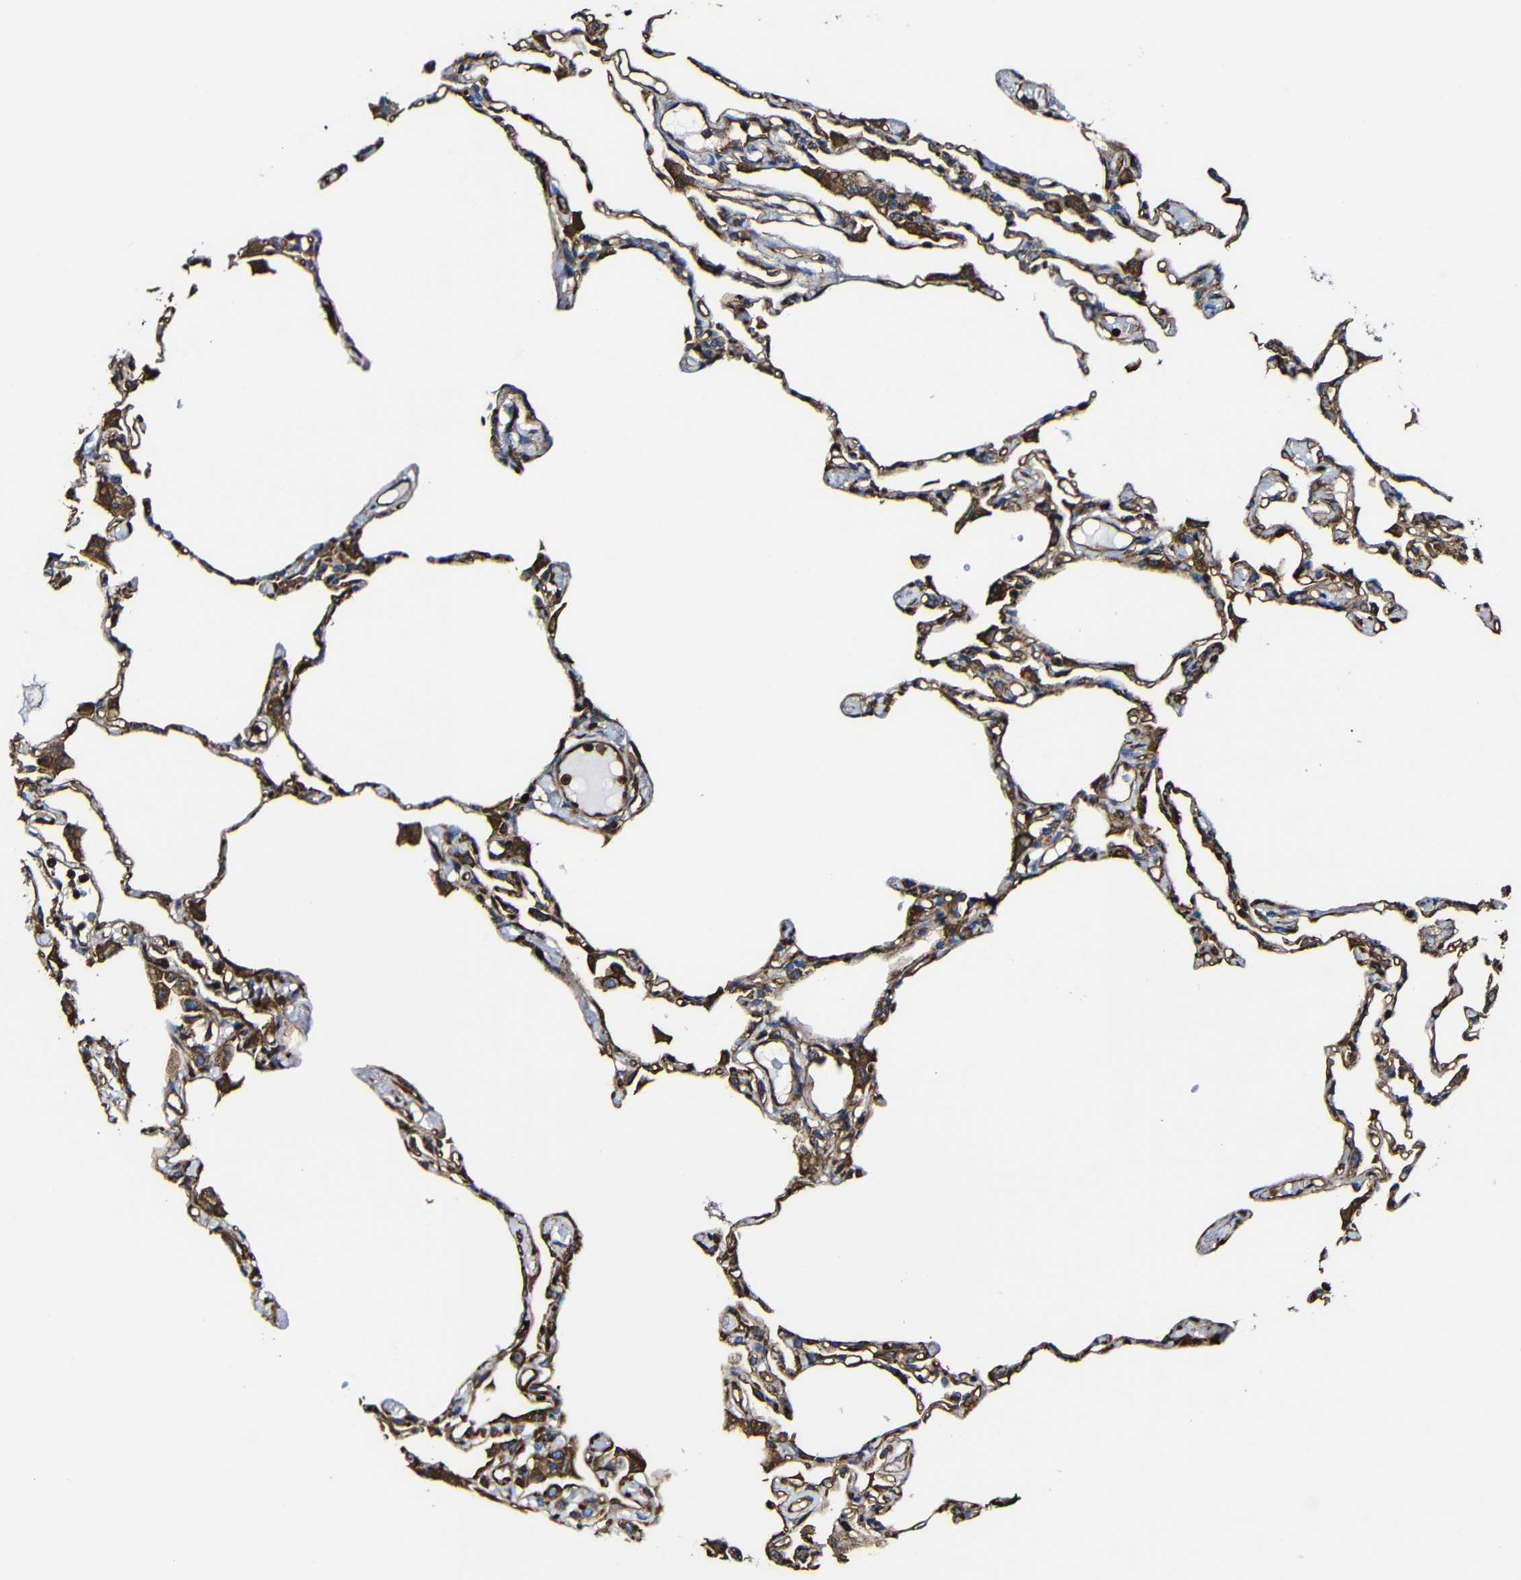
{"staining": {"intensity": "strong", "quantity": ">75%", "location": "cytoplasmic/membranous"}, "tissue": "lung", "cell_type": "Alveolar cells", "image_type": "normal", "snomed": [{"axis": "morphology", "description": "Normal tissue, NOS"}, {"axis": "topography", "description": "Lung"}], "caption": "Immunohistochemistry (IHC) micrograph of unremarkable human lung stained for a protein (brown), which shows high levels of strong cytoplasmic/membranous positivity in approximately >75% of alveolar cells.", "gene": "MSN", "patient": {"sex": "female", "age": 49}}